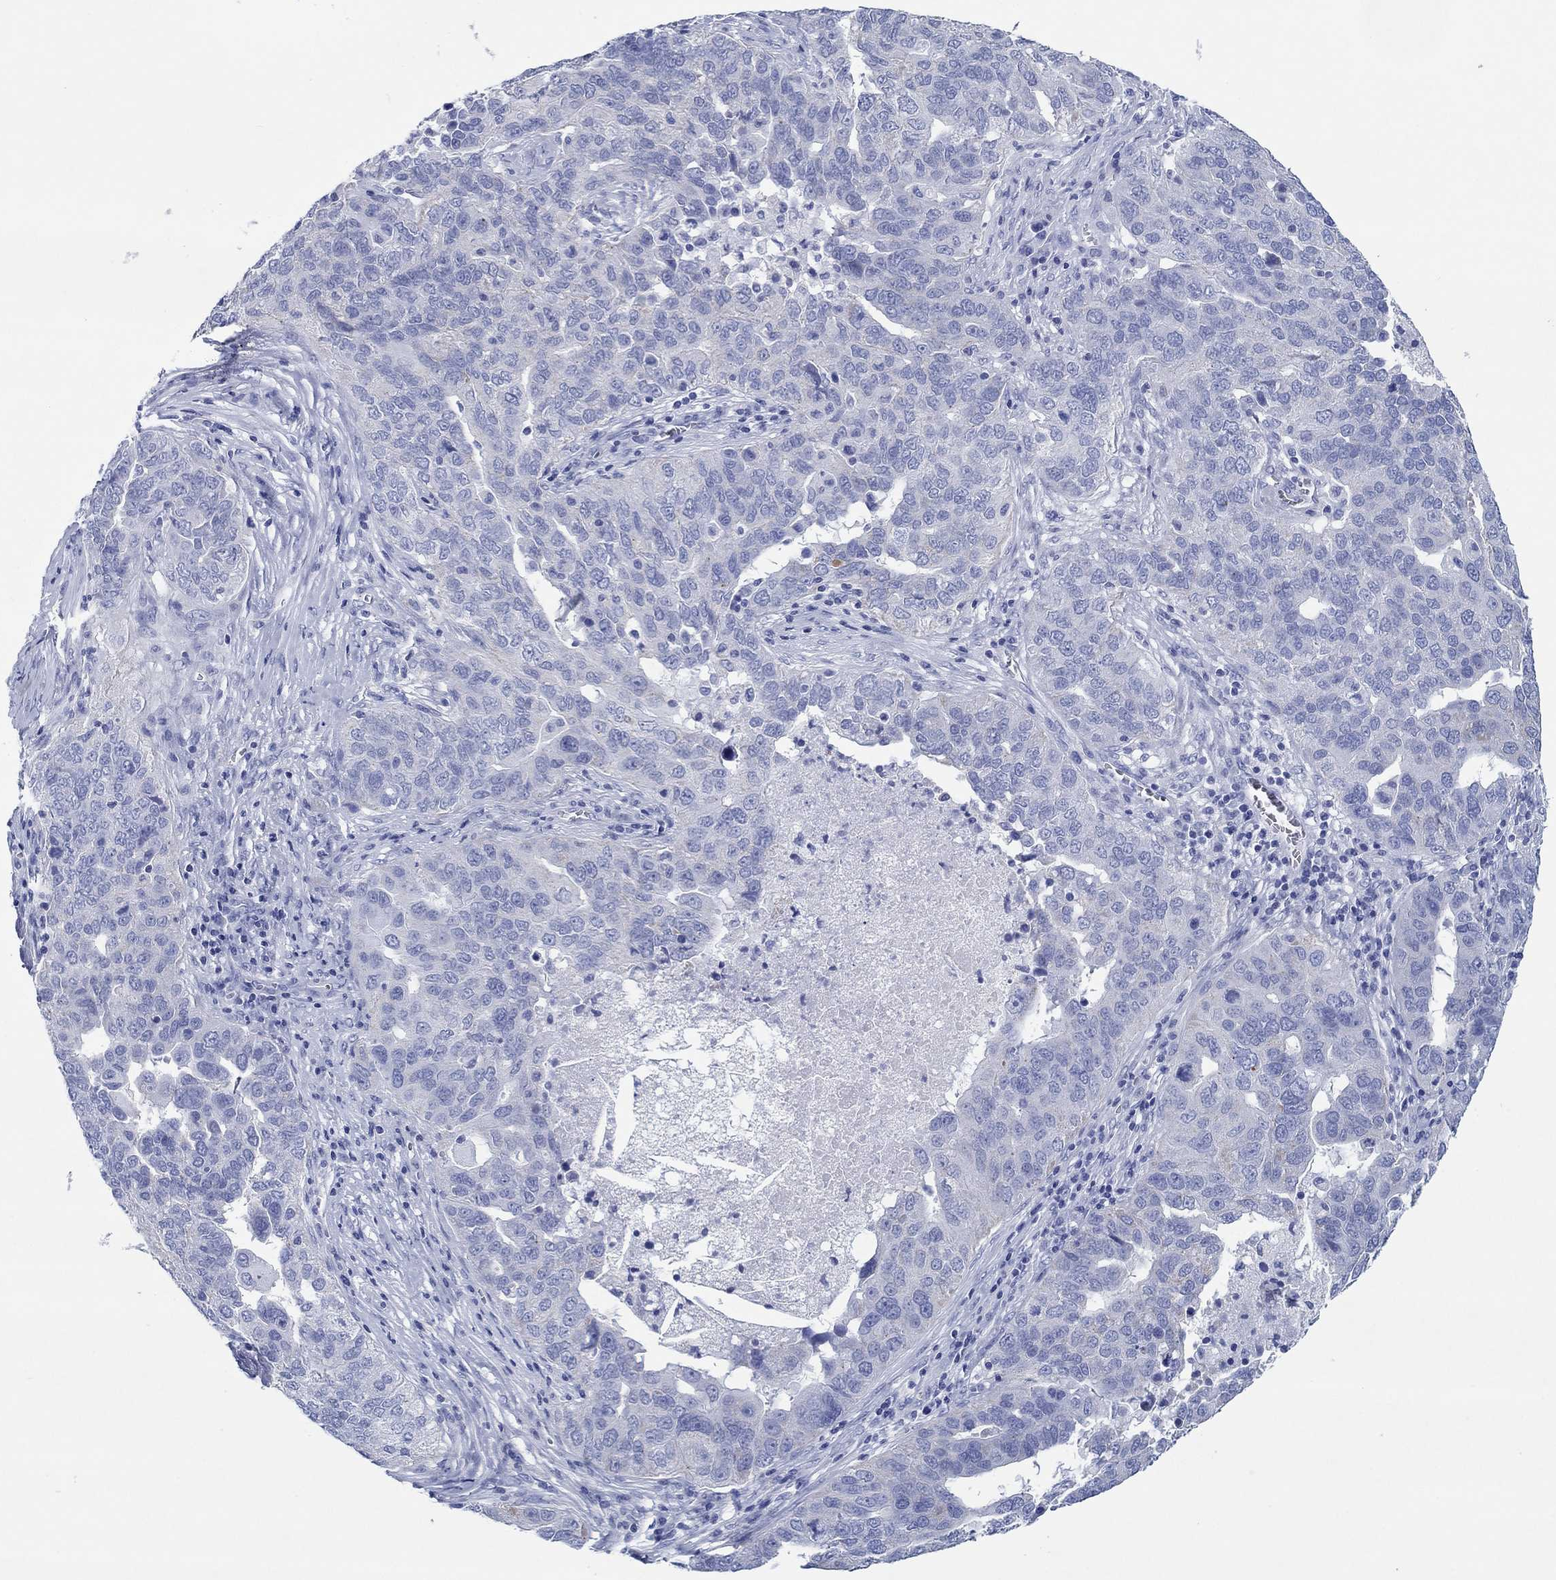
{"staining": {"intensity": "weak", "quantity": "<25%", "location": "cytoplasmic/membranous"}, "tissue": "ovarian cancer", "cell_type": "Tumor cells", "image_type": "cancer", "snomed": [{"axis": "morphology", "description": "Carcinoma, endometroid"}, {"axis": "topography", "description": "Soft tissue"}, {"axis": "topography", "description": "Ovary"}], "caption": "Immunohistochemical staining of human endometroid carcinoma (ovarian) displays no significant expression in tumor cells.", "gene": "HCRT", "patient": {"sex": "female", "age": 52}}